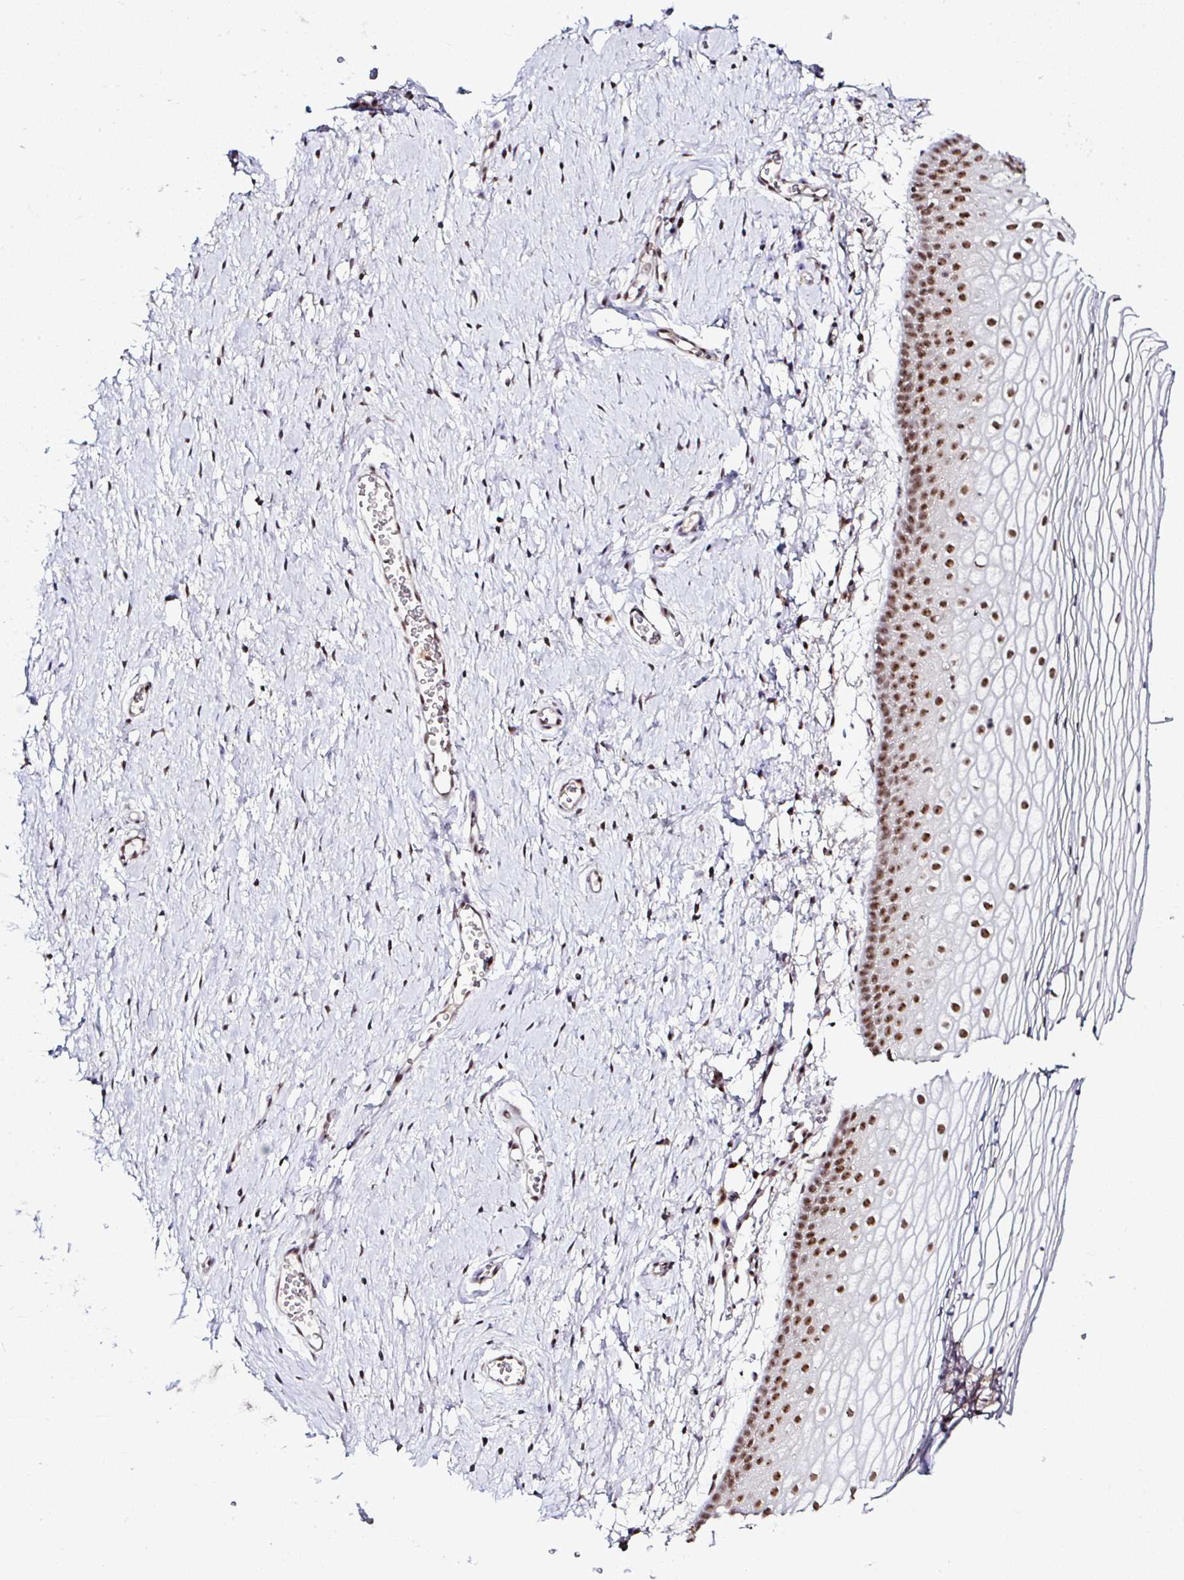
{"staining": {"intensity": "strong", "quantity": ">75%", "location": "nuclear"}, "tissue": "vagina", "cell_type": "Squamous epithelial cells", "image_type": "normal", "snomed": [{"axis": "morphology", "description": "Normal tissue, NOS"}, {"axis": "topography", "description": "Vagina"}], "caption": "The histopathology image exhibits a brown stain indicating the presence of a protein in the nuclear of squamous epithelial cells in vagina.", "gene": "PTPN2", "patient": {"sex": "female", "age": 56}}